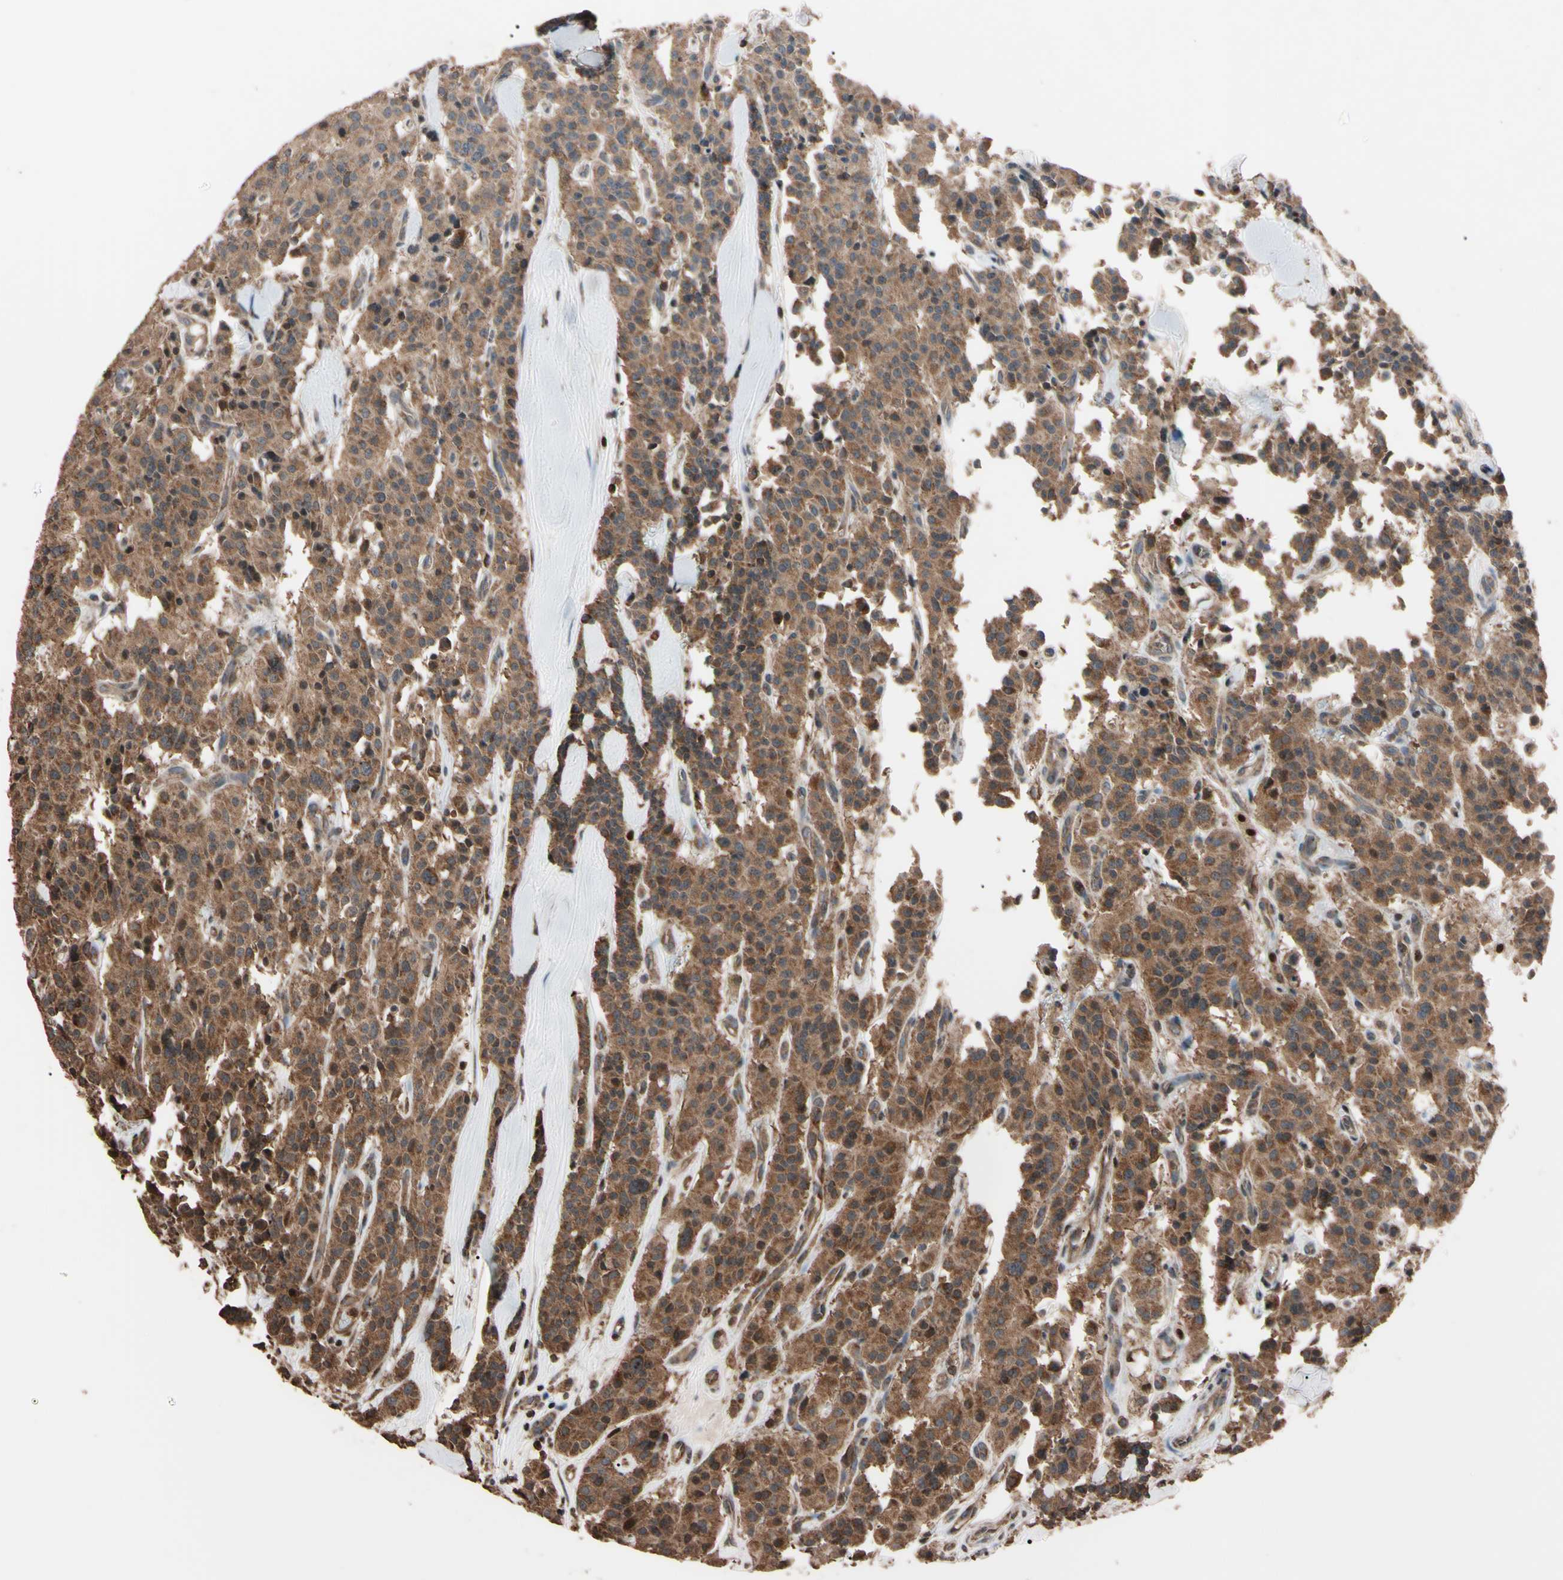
{"staining": {"intensity": "moderate", "quantity": "25%-75%", "location": "cytoplasmic/membranous"}, "tissue": "carcinoid", "cell_type": "Tumor cells", "image_type": "cancer", "snomed": [{"axis": "morphology", "description": "Carcinoid, malignant, NOS"}, {"axis": "topography", "description": "Lung"}], "caption": "Malignant carcinoid tissue demonstrates moderate cytoplasmic/membranous expression in about 25%-75% of tumor cells, visualized by immunohistochemistry.", "gene": "TNFRSF1A", "patient": {"sex": "male", "age": 30}}